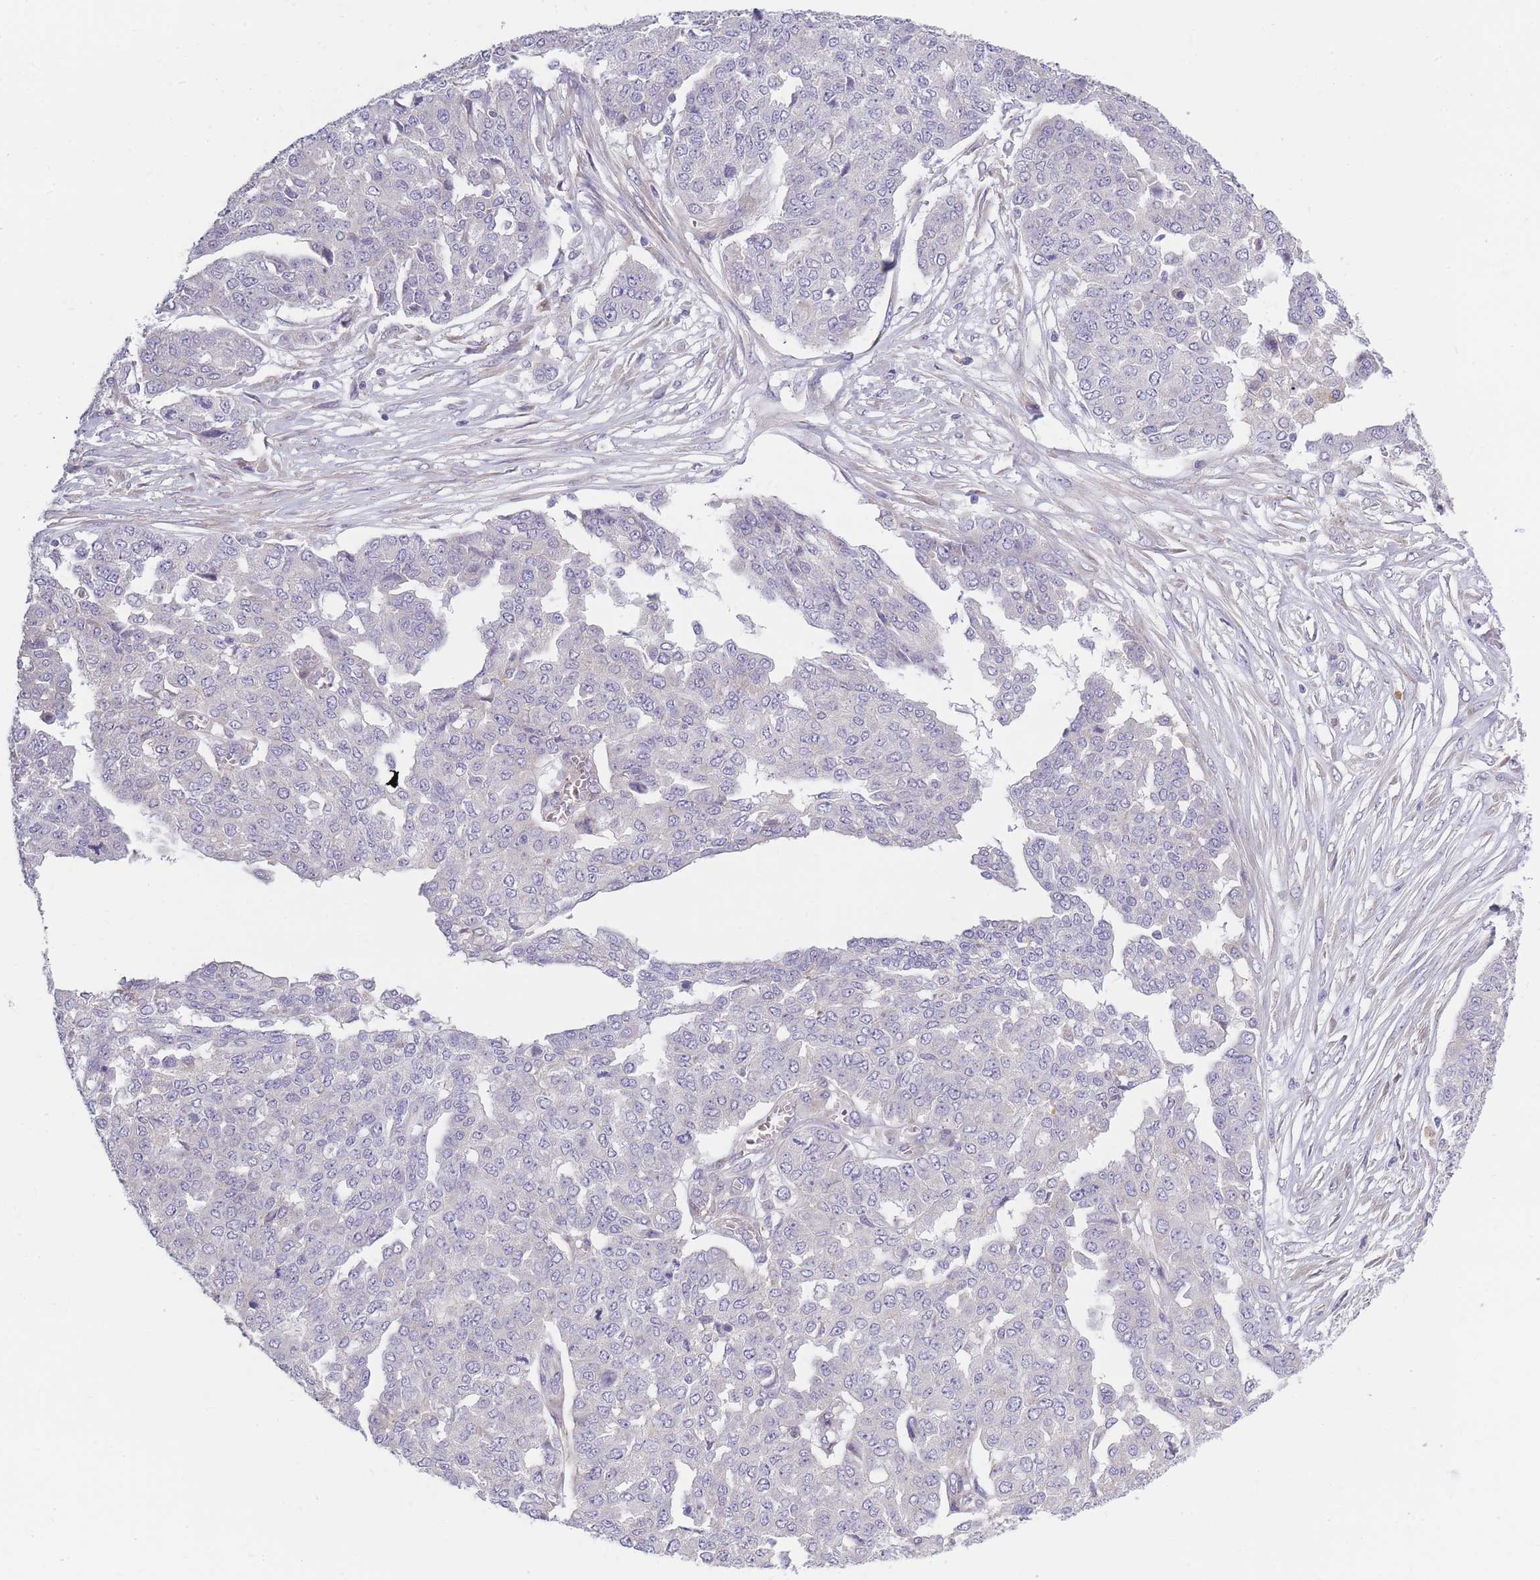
{"staining": {"intensity": "negative", "quantity": "none", "location": "none"}, "tissue": "ovarian cancer", "cell_type": "Tumor cells", "image_type": "cancer", "snomed": [{"axis": "morphology", "description": "Cystadenocarcinoma, serous, NOS"}, {"axis": "topography", "description": "Soft tissue"}, {"axis": "topography", "description": "Ovary"}], "caption": "The immunohistochemistry image has no significant expression in tumor cells of ovarian serous cystadenocarcinoma tissue.", "gene": "AP3M2", "patient": {"sex": "female", "age": 57}}